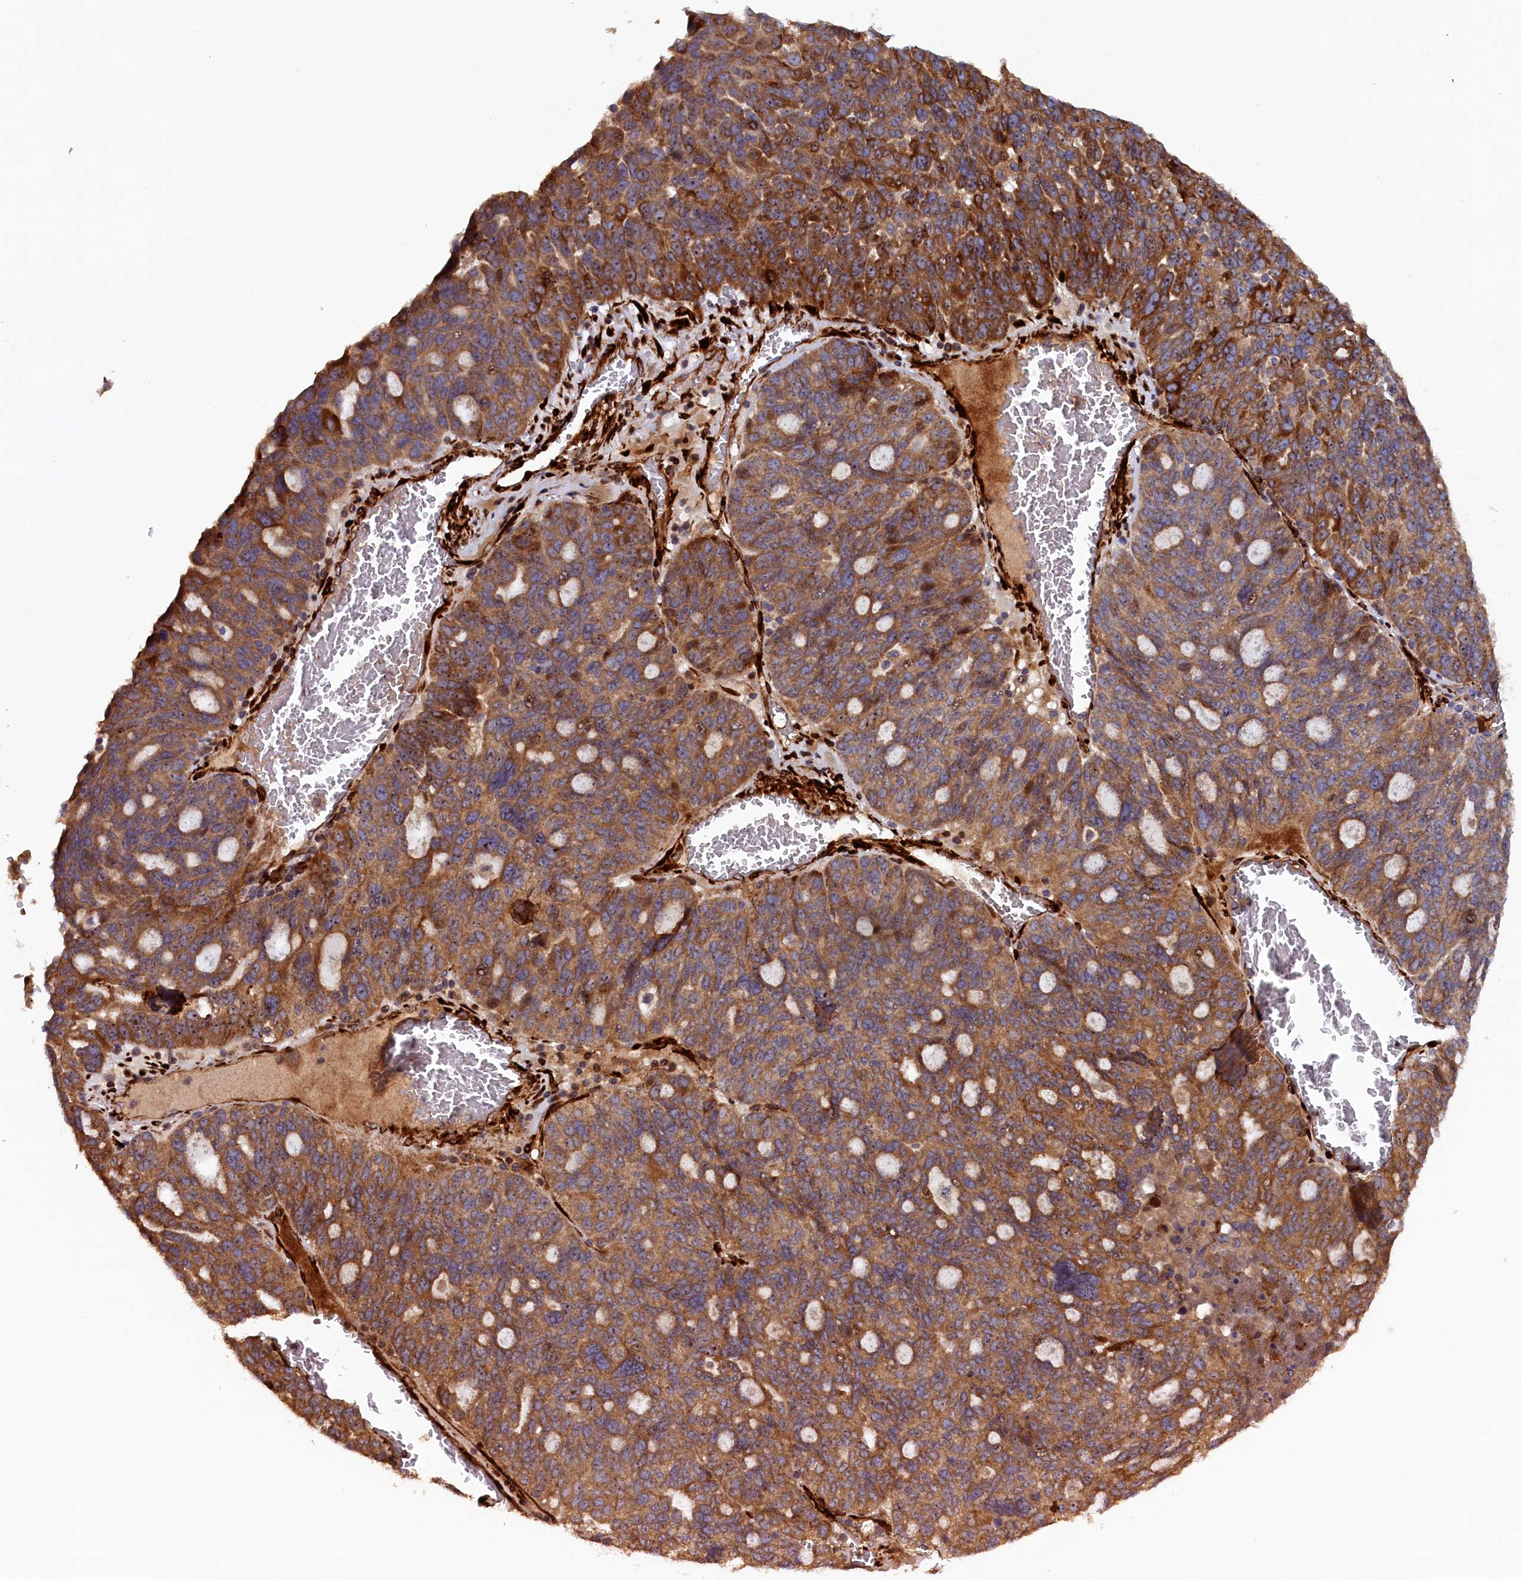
{"staining": {"intensity": "strong", "quantity": ">75%", "location": "cytoplasmic/membranous"}, "tissue": "ovarian cancer", "cell_type": "Tumor cells", "image_type": "cancer", "snomed": [{"axis": "morphology", "description": "Cystadenocarcinoma, serous, NOS"}, {"axis": "topography", "description": "Ovary"}], "caption": "DAB immunohistochemical staining of human ovarian serous cystadenocarcinoma reveals strong cytoplasmic/membranous protein positivity in approximately >75% of tumor cells.", "gene": "ARRDC4", "patient": {"sex": "female", "age": 59}}